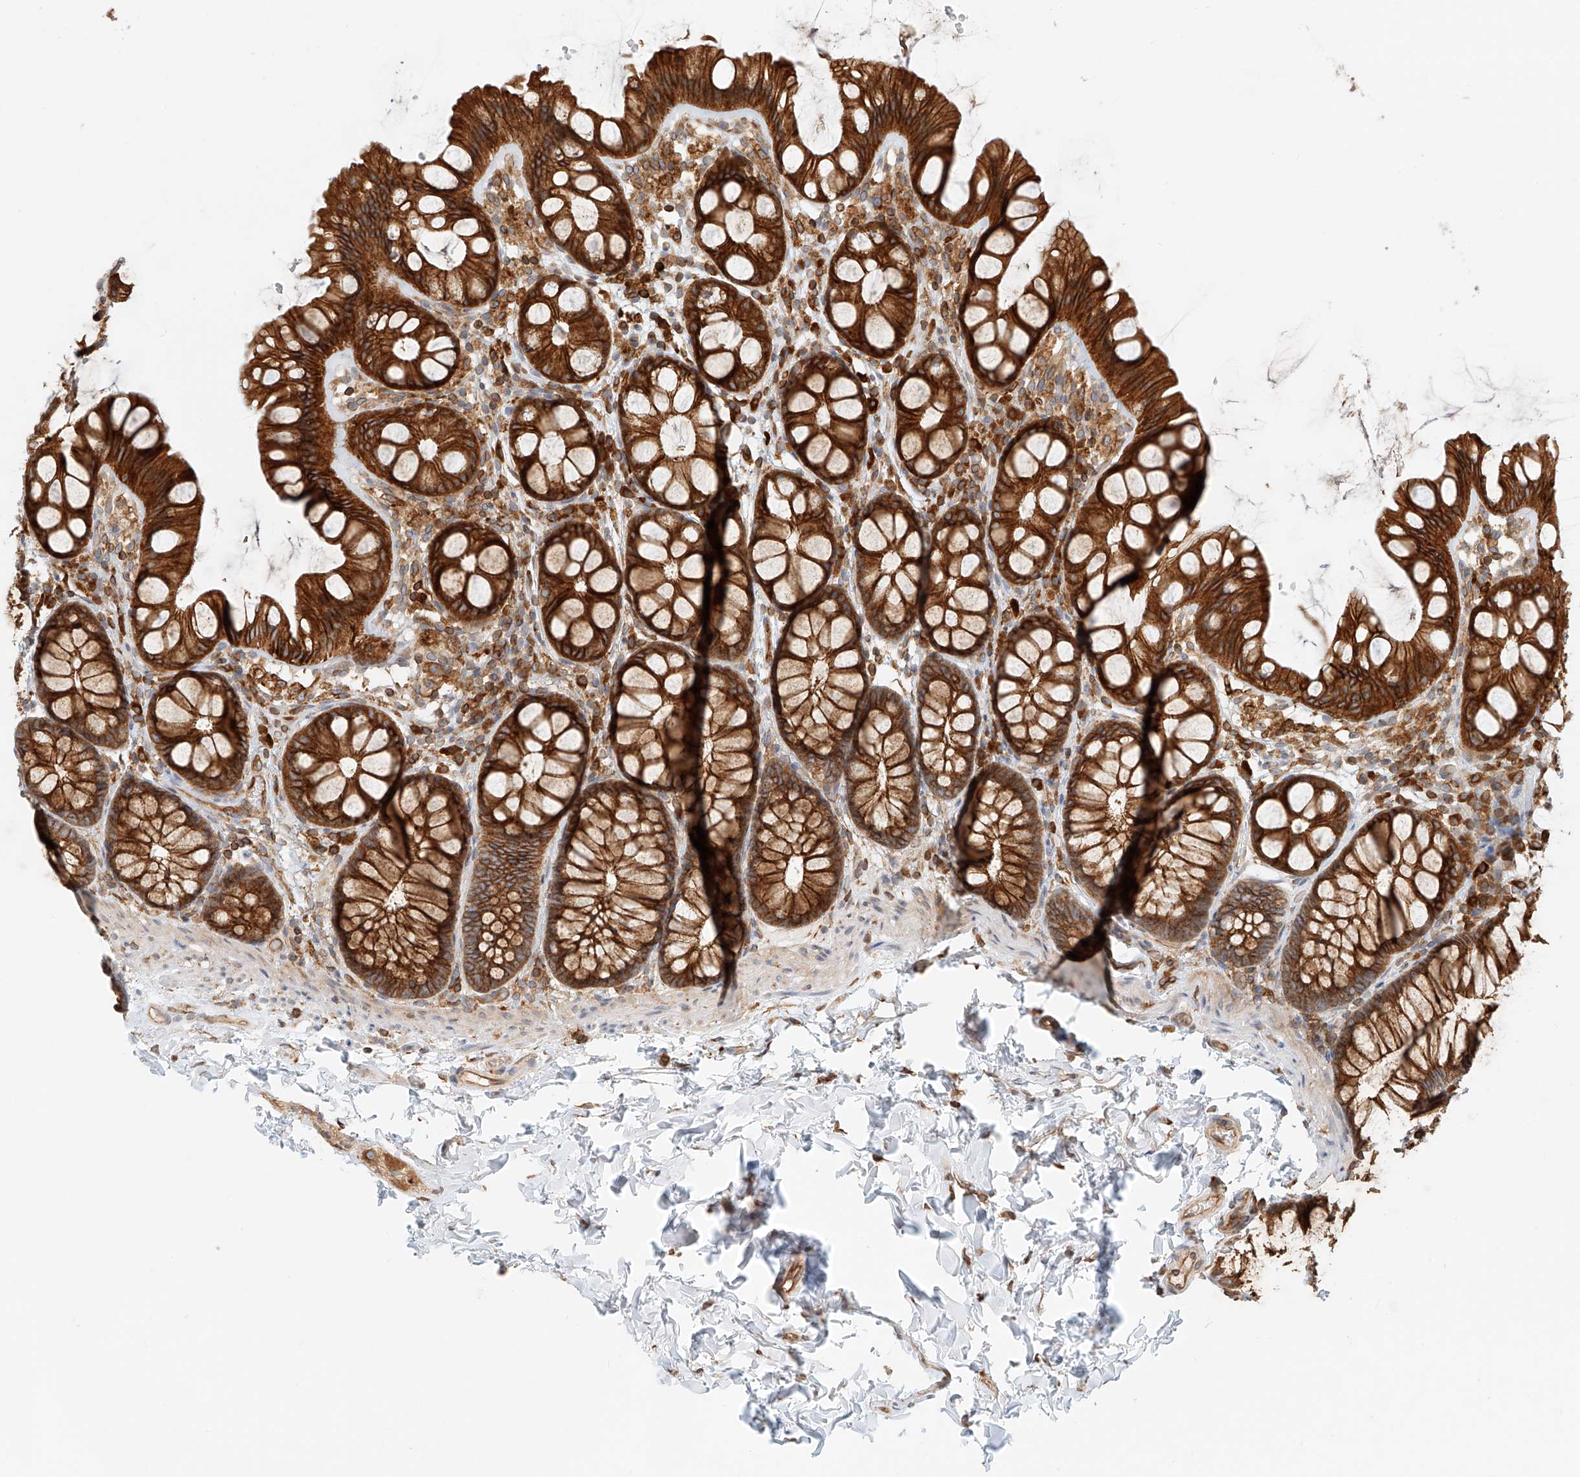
{"staining": {"intensity": "moderate", "quantity": ">75%", "location": "cytoplasmic/membranous"}, "tissue": "colon", "cell_type": "Endothelial cells", "image_type": "normal", "snomed": [{"axis": "morphology", "description": "Normal tissue, NOS"}, {"axis": "topography", "description": "Colon"}], "caption": "Immunohistochemical staining of unremarkable colon reveals moderate cytoplasmic/membranous protein positivity in about >75% of endothelial cells. (Brightfield microscopy of DAB IHC at high magnification).", "gene": "DHRS7", "patient": {"sex": "male", "age": 47}}